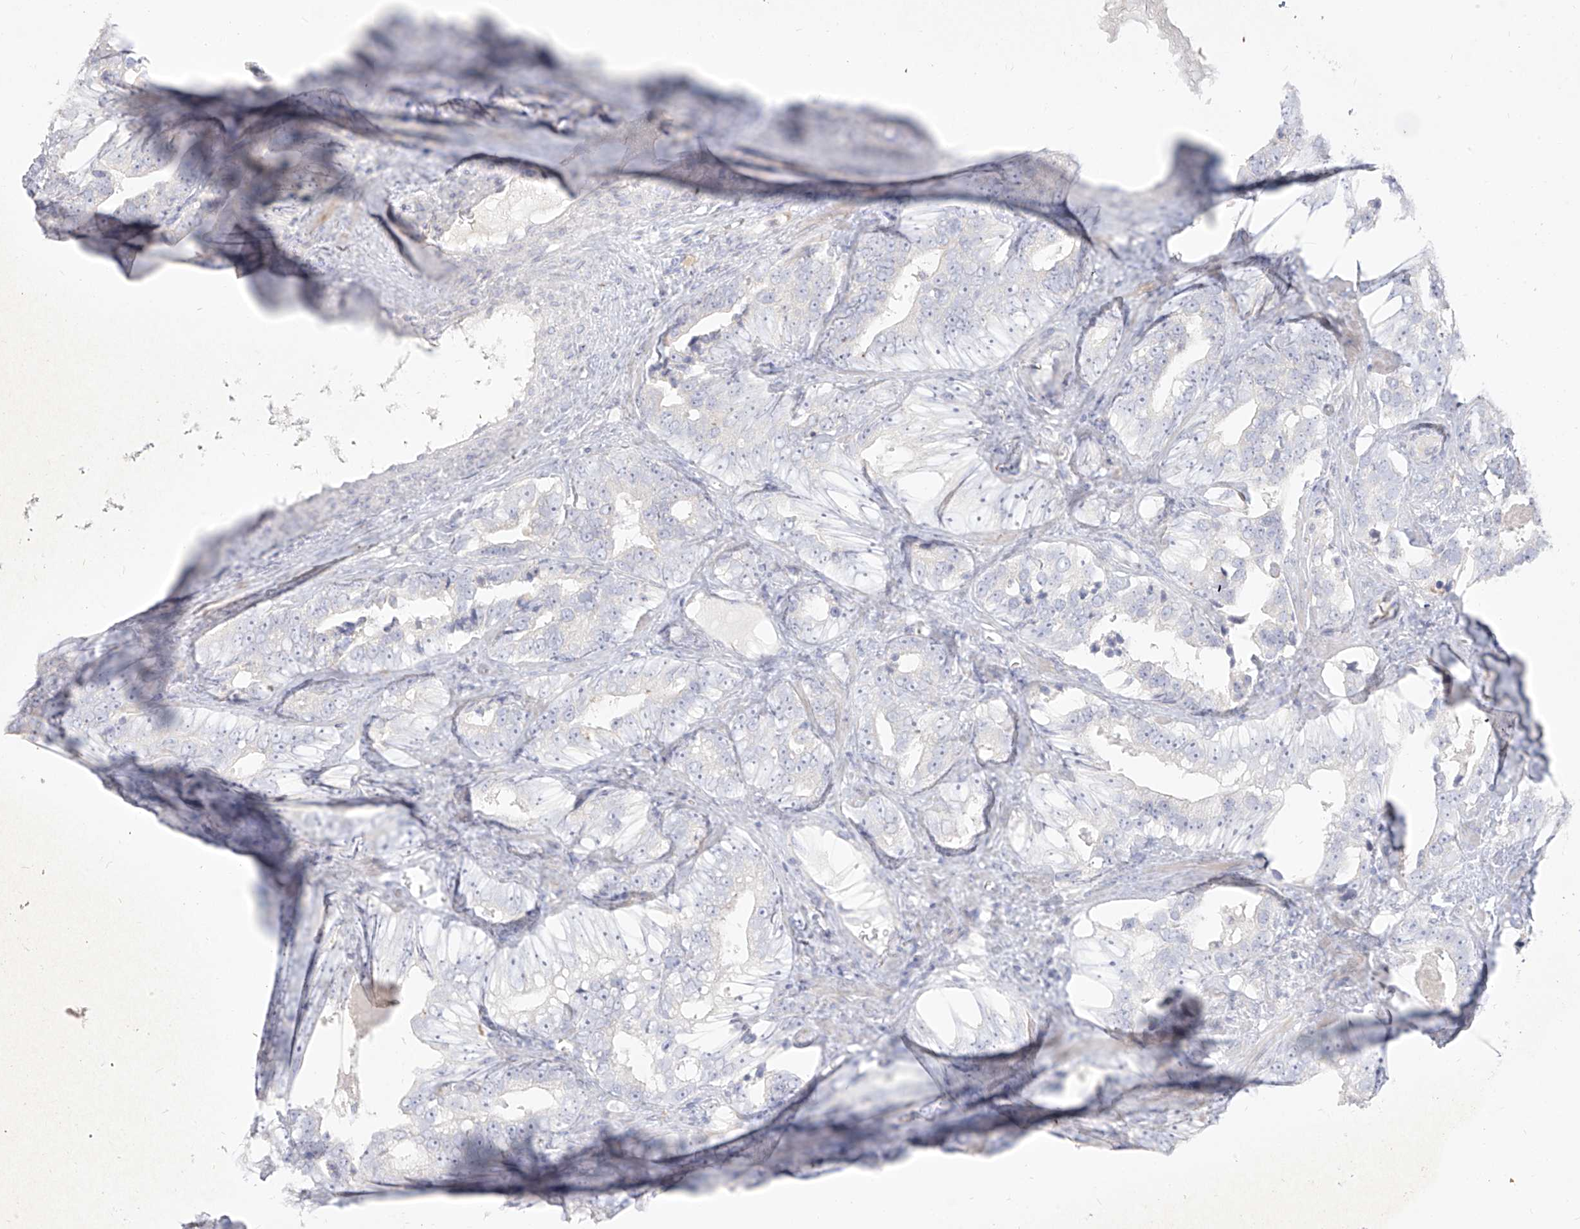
{"staining": {"intensity": "negative", "quantity": "none", "location": "none"}, "tissue": "prostate cancer", "cell_type": "Tumor cells", "image_type": "cancer", "snomed": [{"axis": "morphology", "description": "Adenocarcinoma, High grade"}, {"axis": "topography", "description": "Prostate"}], "caption": "The photomicrograph shows no staining of tumor cells in adenocarcinoma (high-grade) (prostate).", "gene": "ARHGEF40", "patient": {"sex": "male", "age": 62}}